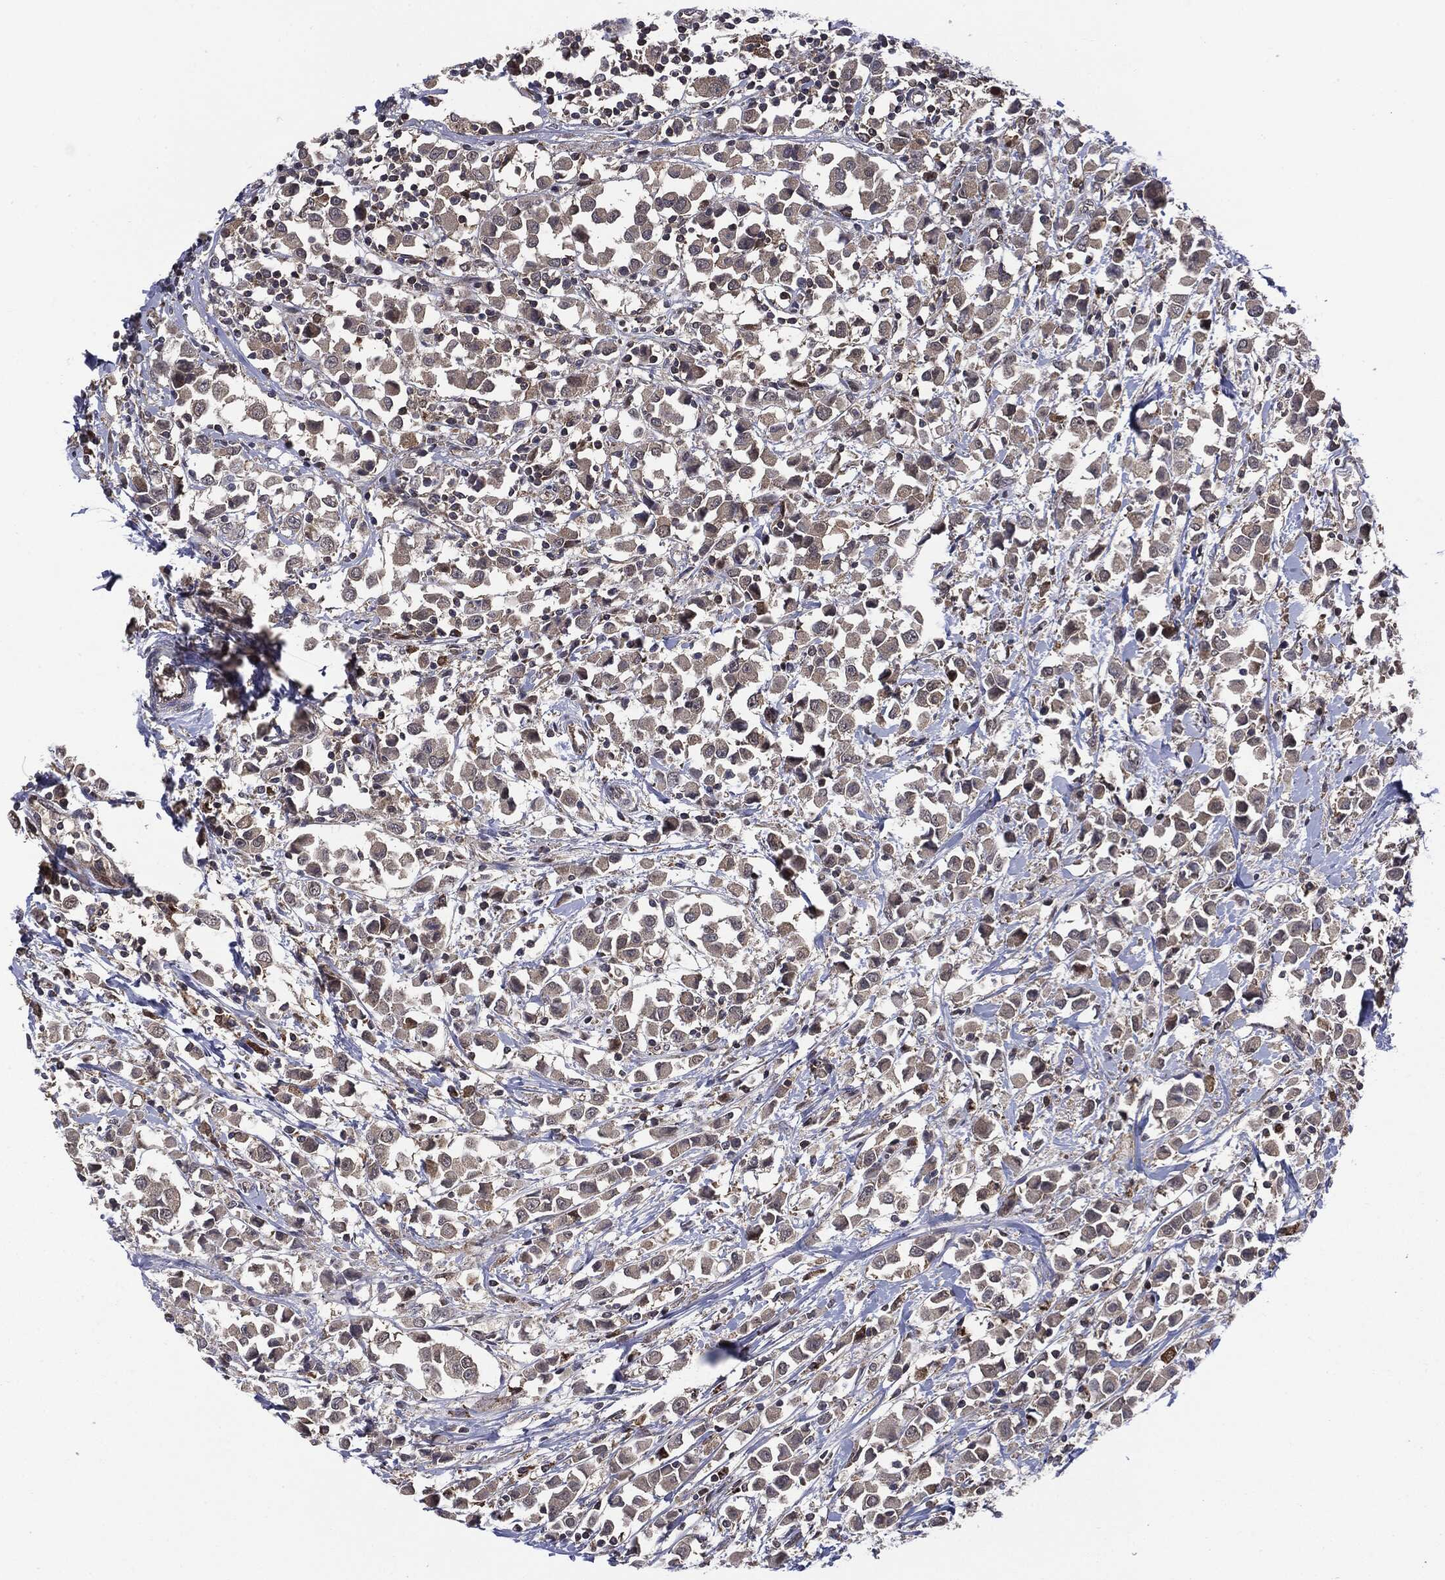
{"staining": {"intensity": "negative", "quantity": "none", "location": "none"}, "tissue": "breast cancer", "cell_type": "Tumor cells", "image_type": "cancer", "snomed": [{"axis": "morphology", "description": "Duct carcinoma"}, {"axis": "topography", "description": "Breast"}], "caption": "An image of human breast cancer (infiltrating ductal carcinoma) is negative for staining in tumor cells.", "gene": "PTPA", "patient": {"sex": "female", "age": 61}}